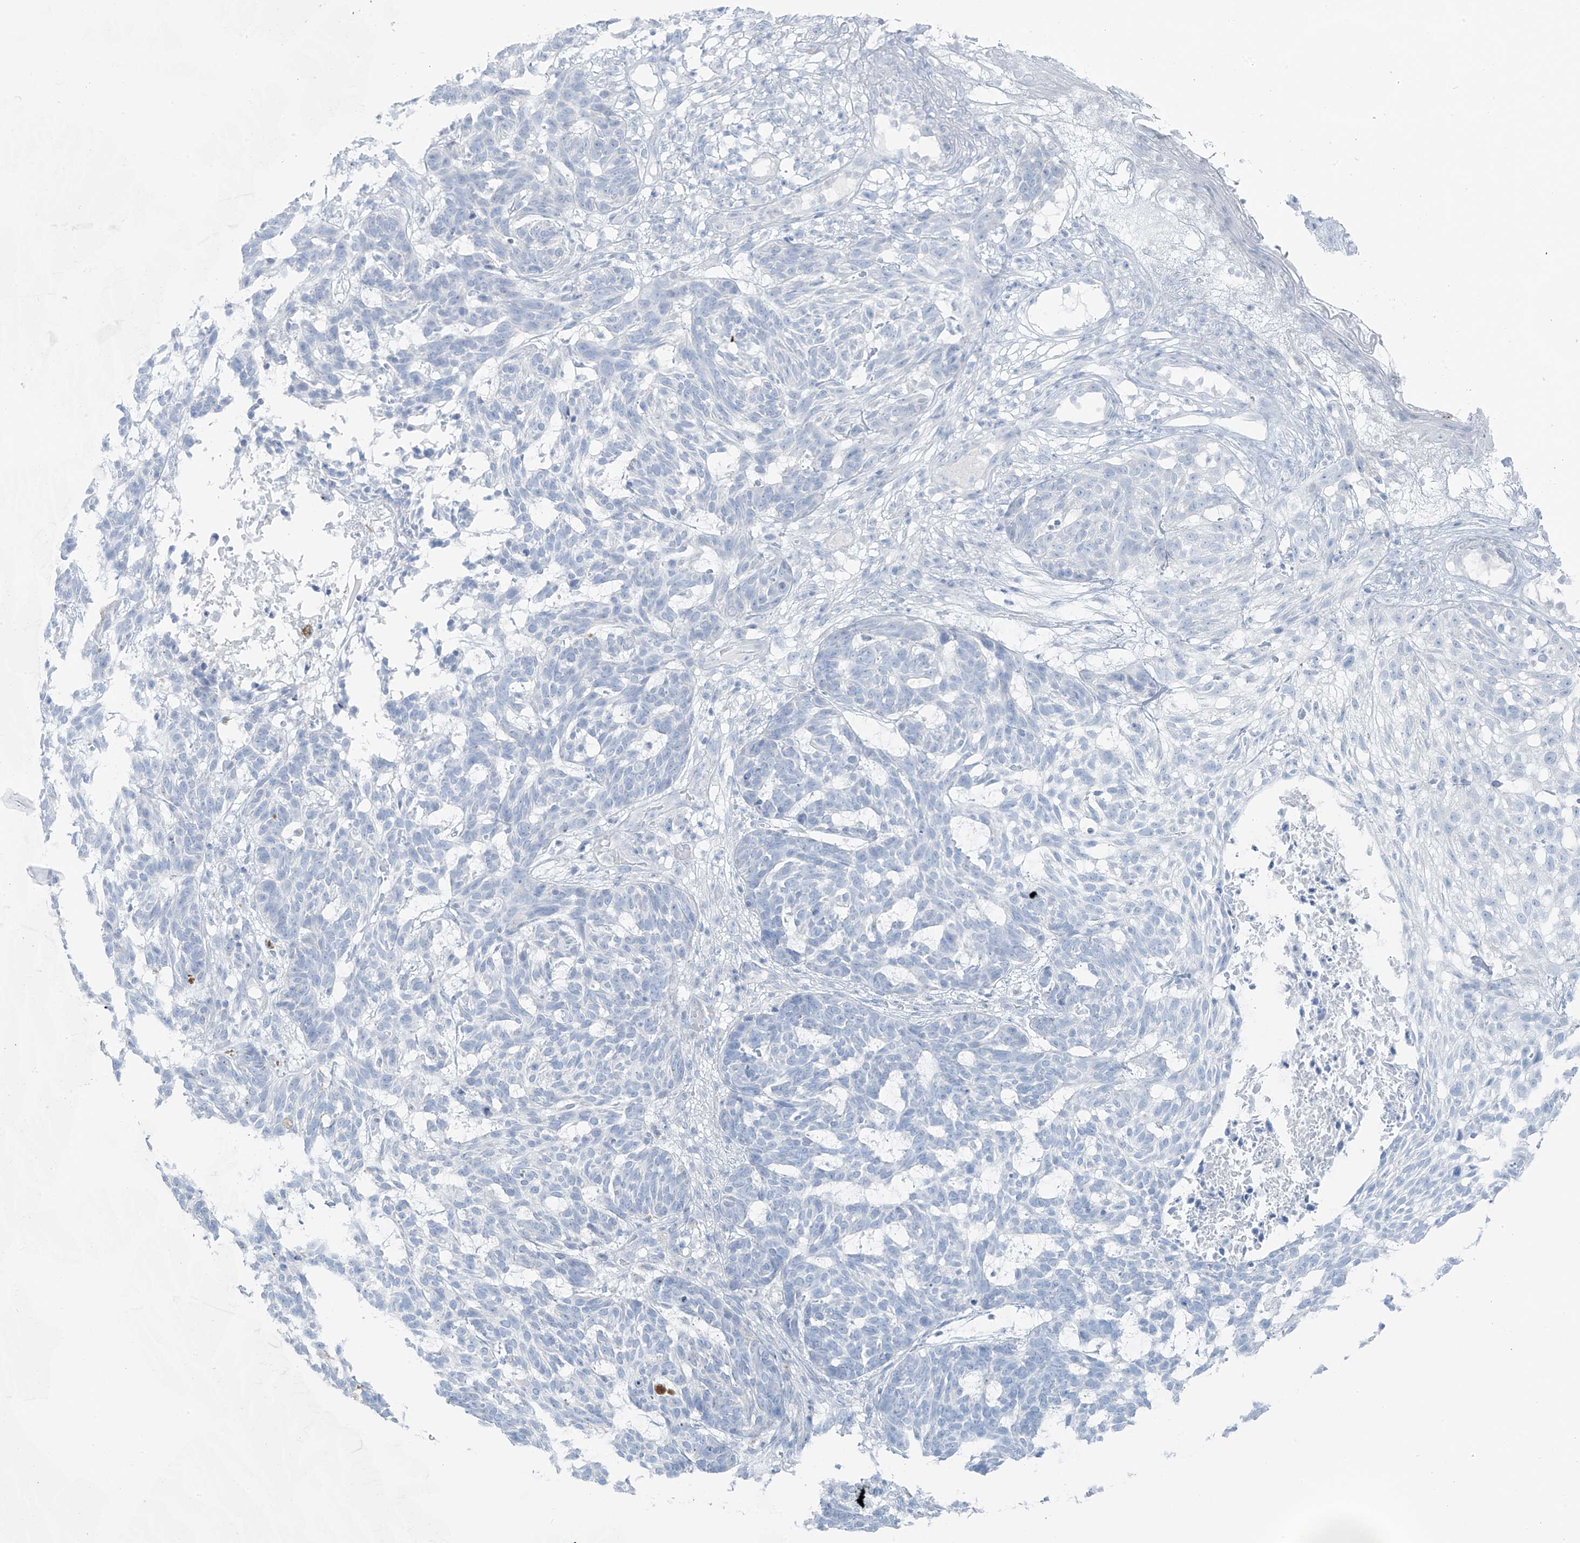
{"staining": {"intensity": "negative", "quantity": "none", "location": "none"}, "tissue": "skin cancer", "cell_type": "Tumor cells", "image_type": "cancer", "snomed": [{"axis": "morphology", "description": "Basal cell carcinoma"}, {"axis": "topography", "description": "Skin"}], "caption": "IHC of skin basal cell carcinoma reveals no staining in tumor cells. (Stains: DAB IHC with hematoxylin counter stain, Microscopy: brightfield microscopy at high magnification).", "gene": "SLC25A43", "patient": {"sex": "male", "age": 85}}